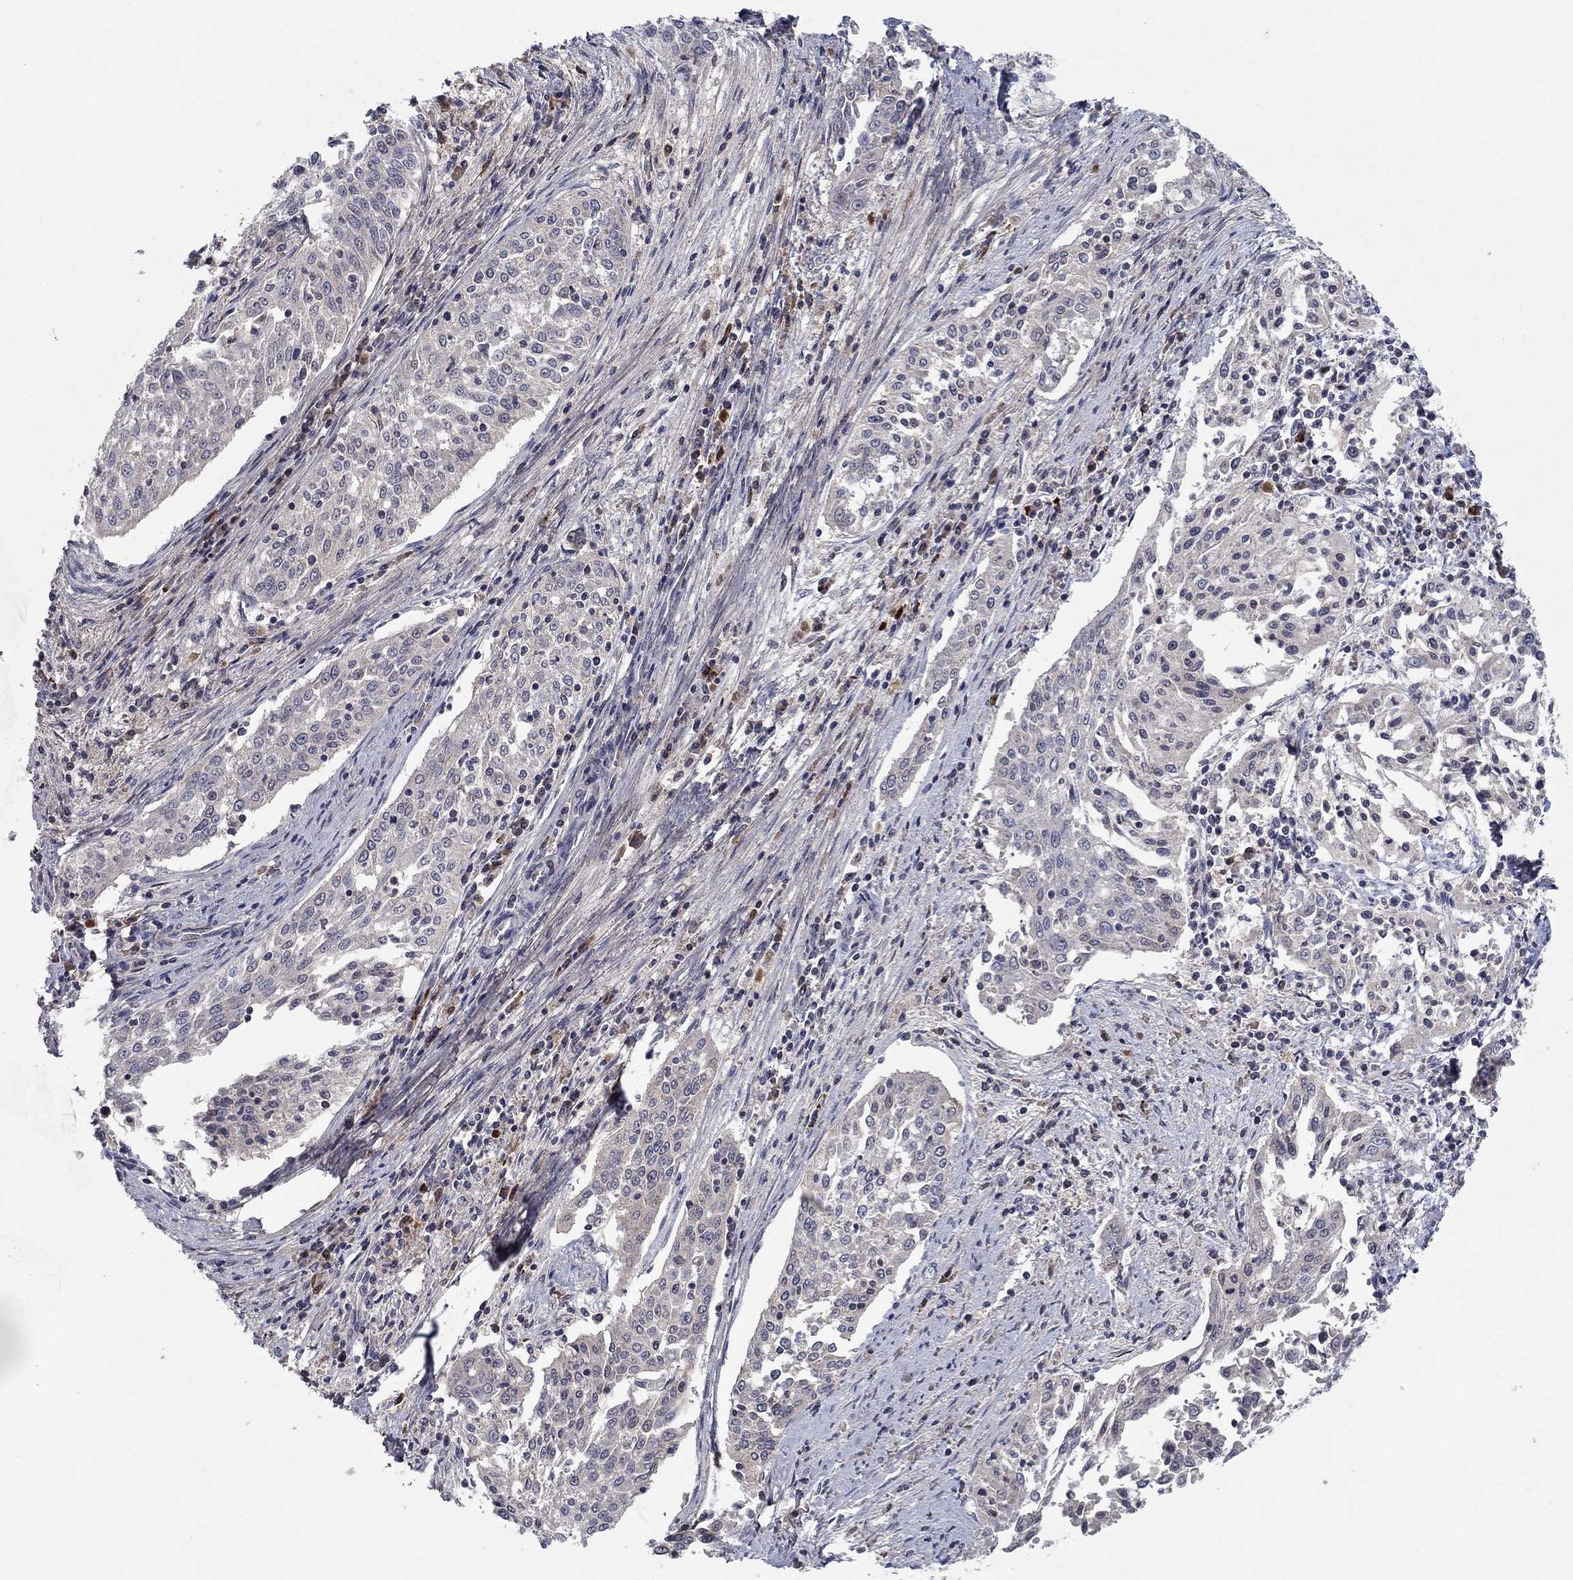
{"staining": {"intensity": "negative", "quantity": "none", "location": "none"}, "tissue": "cervical cancer", "cell_type": "Tumor cells", "image_type": "cancer", "snomed": [{"axis": "morphology", "description": "Squamous cell carcinoma, NOS"}, {"axis": "topography", "description": "Cervix"}], "caption": "DAB immunohistochemical staining of human cervical cancer (squamous cell carcinoma) shows no significant staining in tumor cells.", "gene": "IL4", "patient": {"sex": "female", "age": 41}}